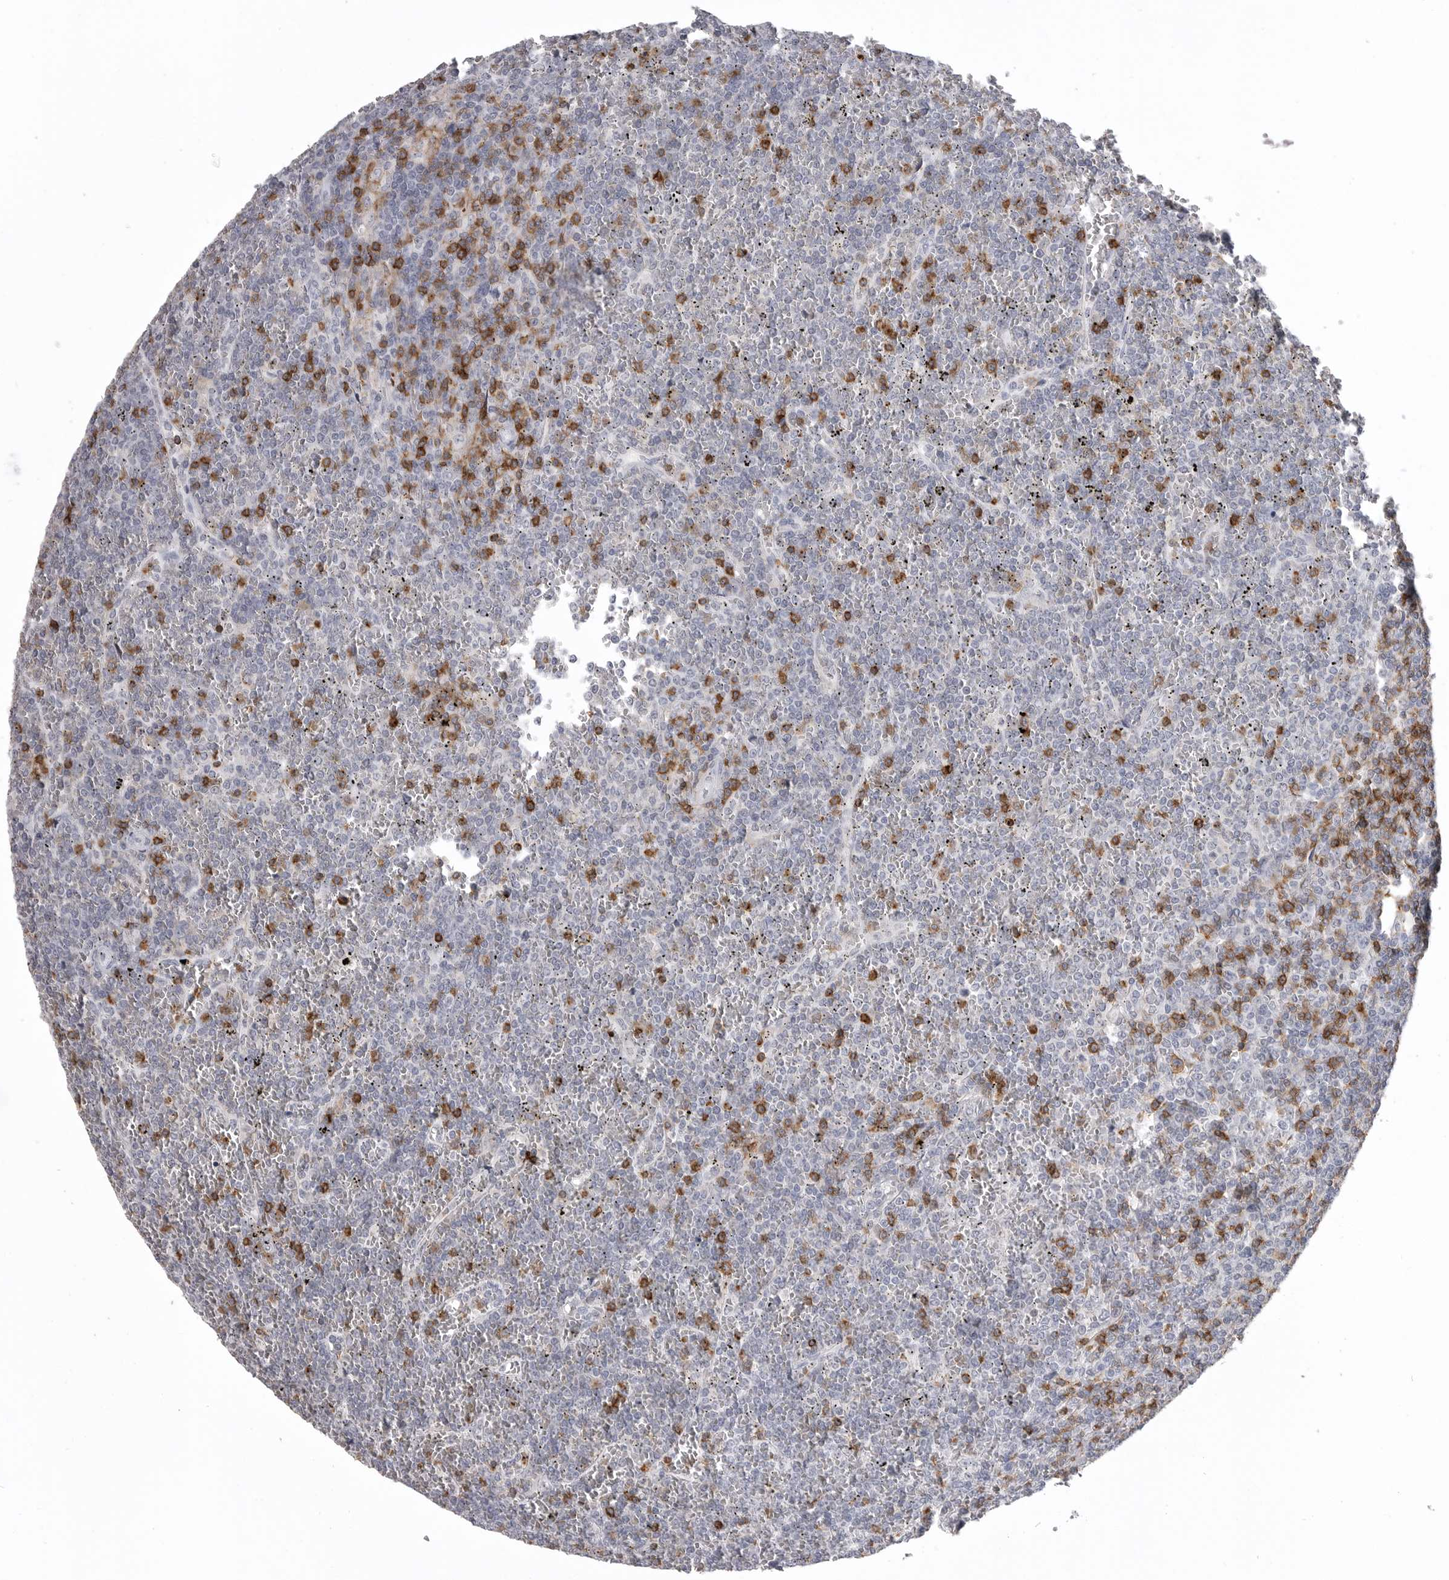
{"staining": {"intensity": "negative", "quantity": "none", "location": "none"}, "tissue": "lymphoma", "cell_type": "Tumor cells", "image_type": "cancer", "snomed": [{"axis": "morphology", "description": "Malignant lymphoma, non-Hodgkin's type, Low grade"}, {"axis": "topography", "description": "Spleen"}], "caption": "Human lymphoma stained for a protein using IHC exhibits no staining in tumor cells.", "gene": "ITGAL", "patient": {"sex": "female", "age": 19}}